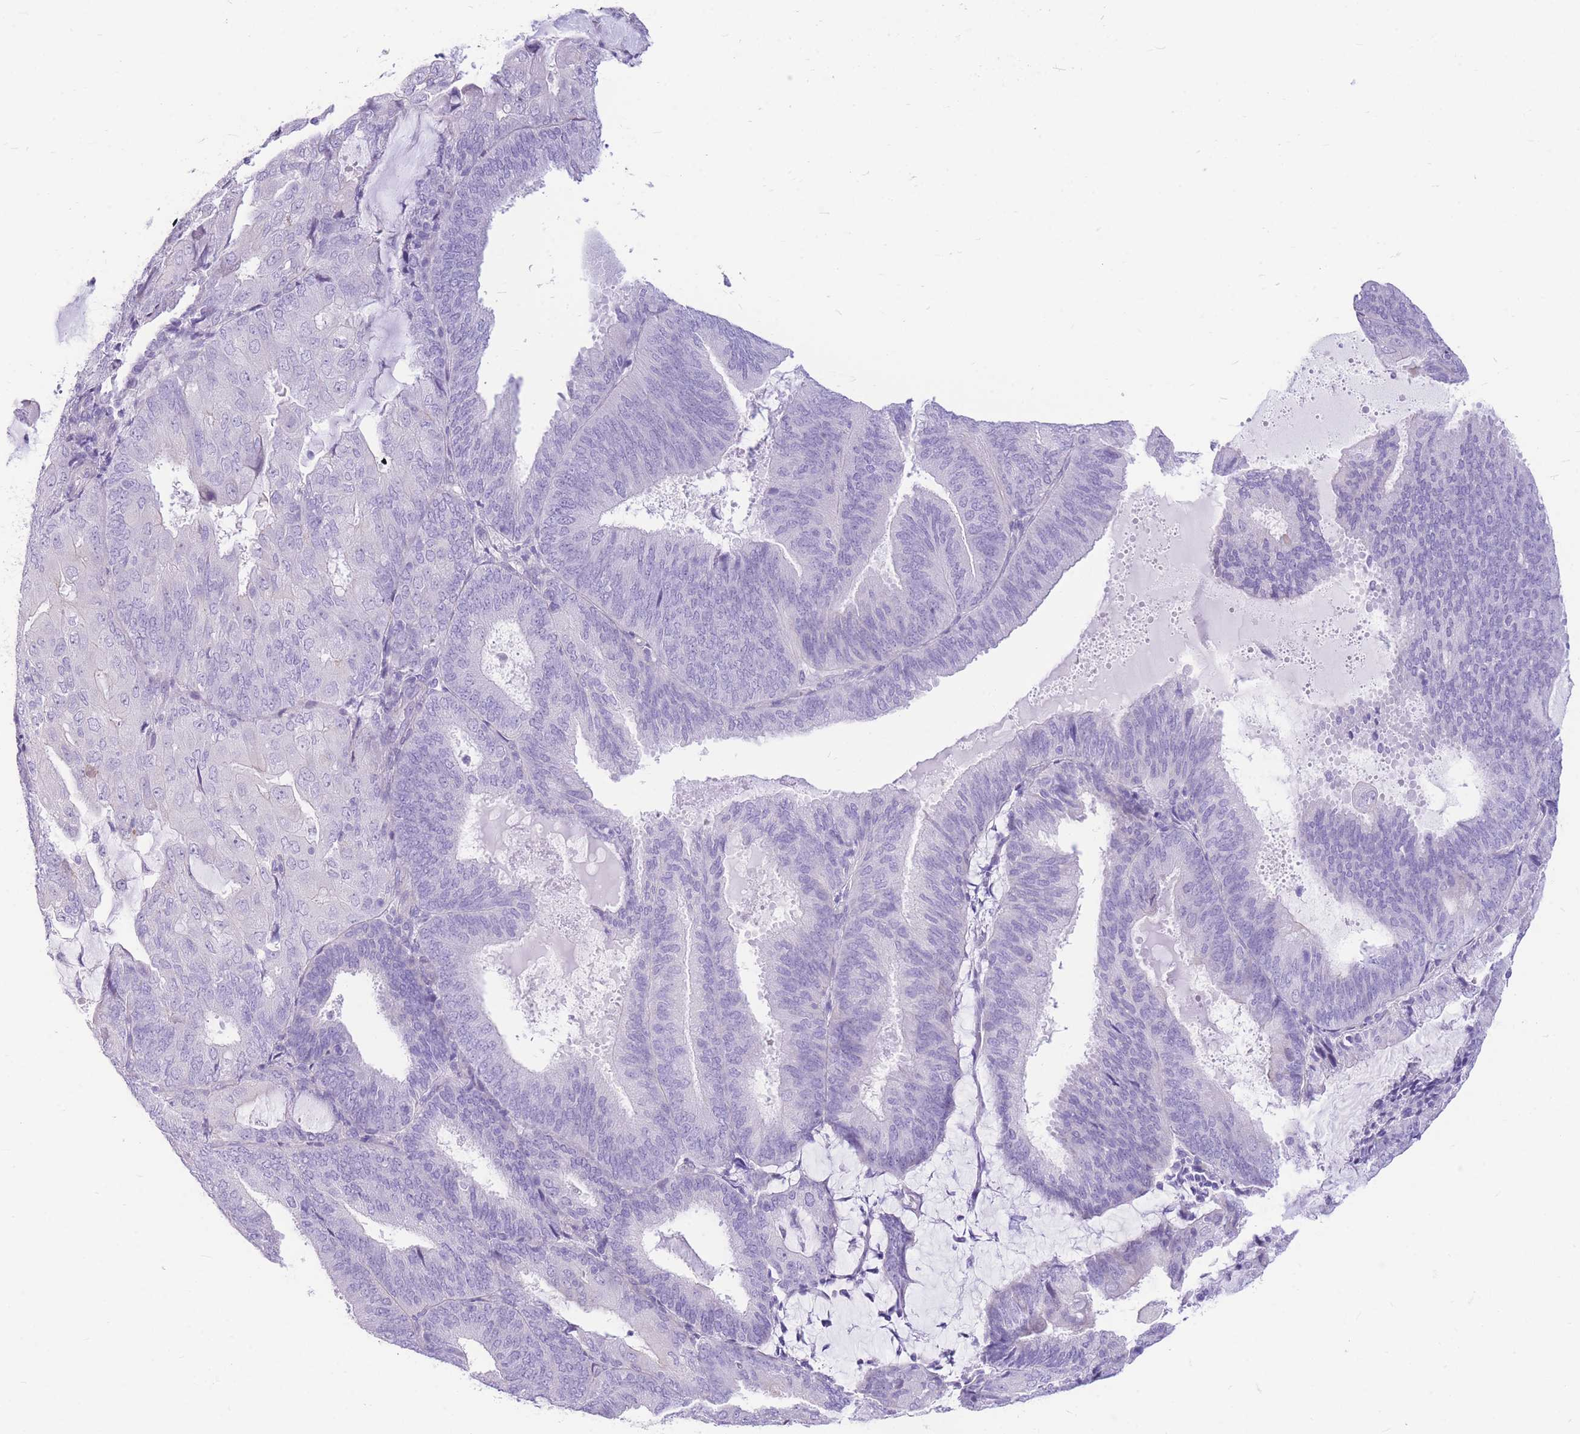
{"staining": {"intensity": "negative", "quantity": "none", "location": "none"}, "tissue": "endometrial cancer", "cell_type": "Tumor cells", "image_type": "cancer", "snomed": [{"axis": "morphology", "description": "Adenocarcinoma, NOS"}, {"axis": "topography", "description": "Endometrium"}], "caption": "Endometrial cancer (adenocarcinoma) was stained to show a protein in brown. There is no significant positivity in tumor cells. (DAB immunohistochemistry visualized using brightfield microscopy, high magnification).", "gene": "ZNF311", "patient": {"sex": "female", "age": 81}}